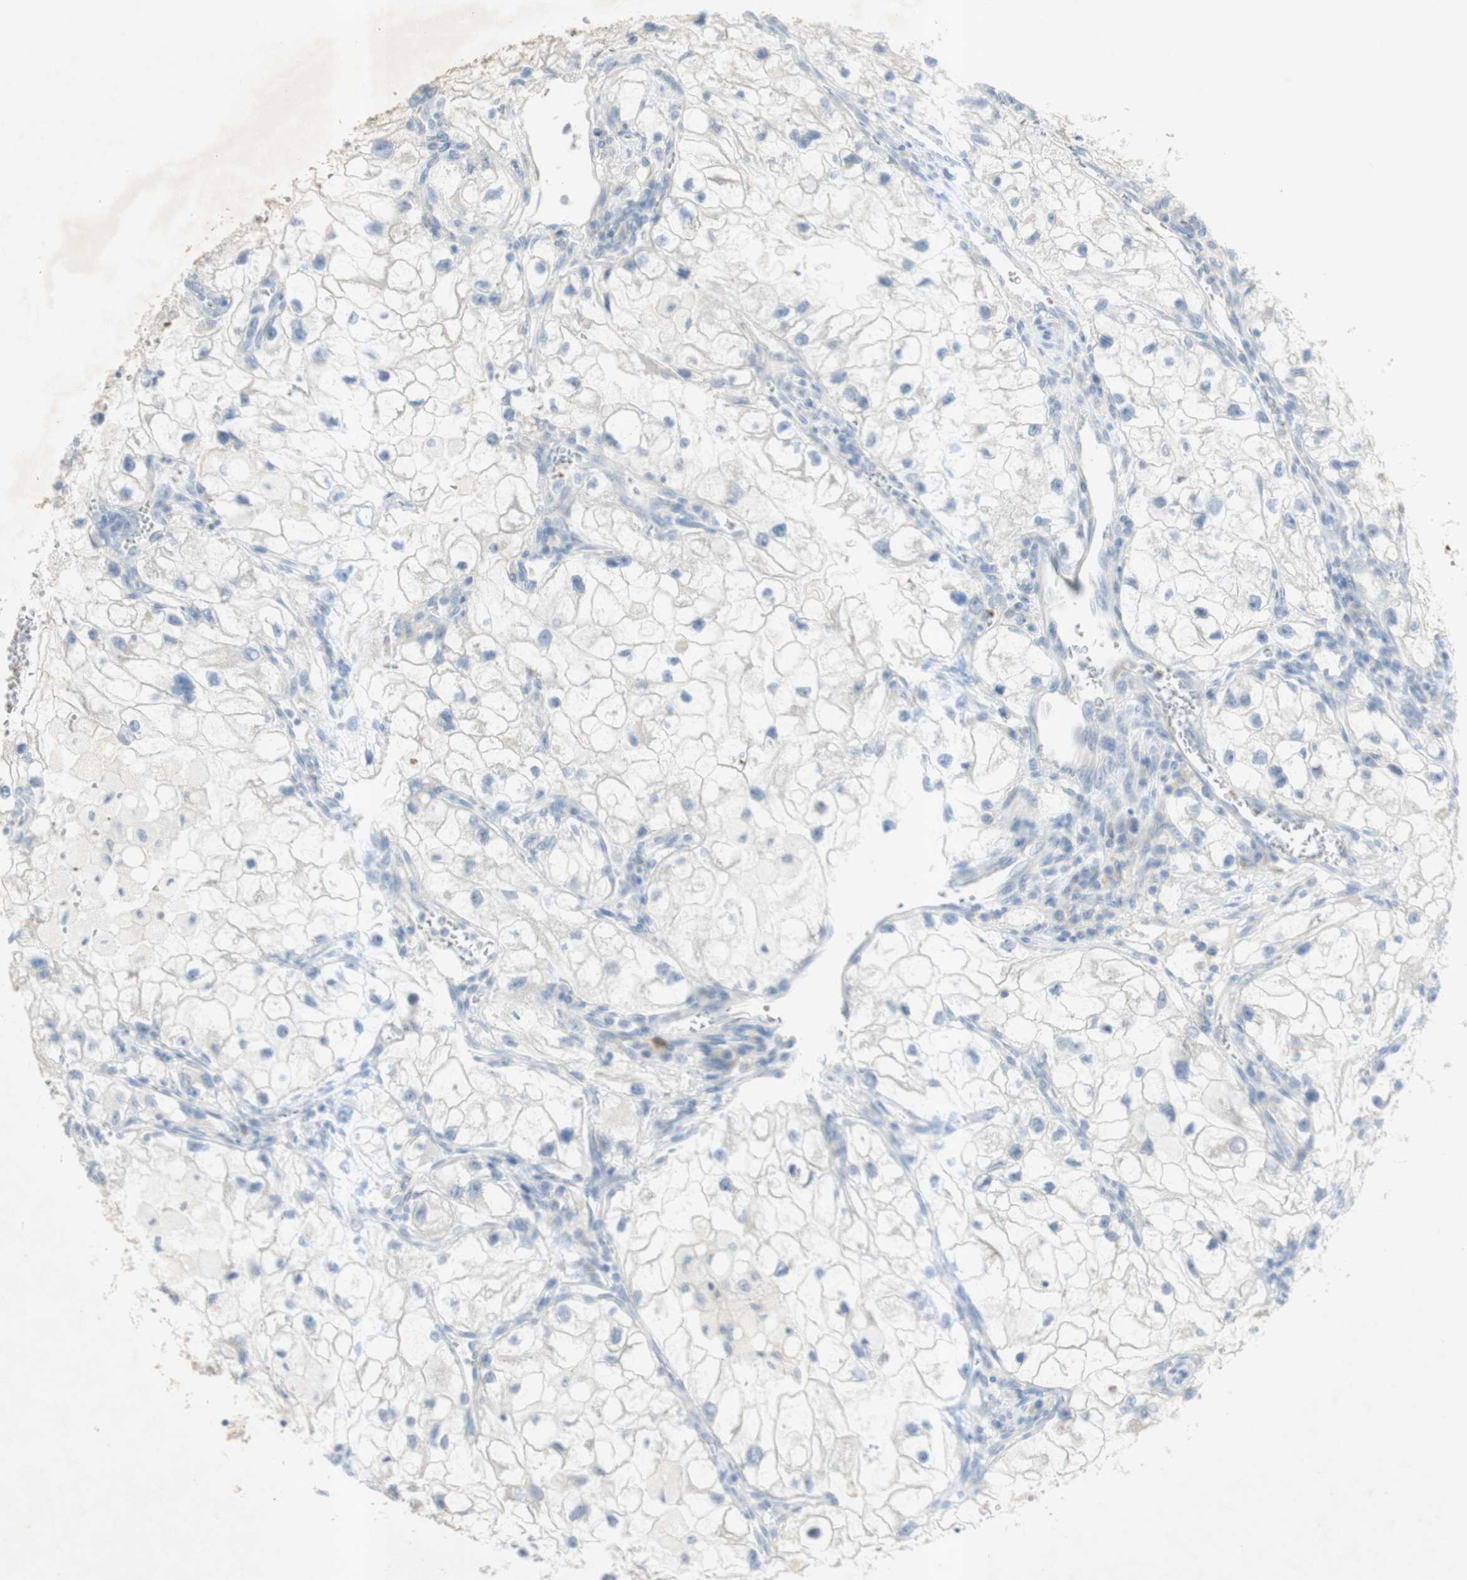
{"staining": {"intensity": "negative", "quantity": "none", "location": "none"}, "tissue": "renal cancer", "cell_type": "Tumor cells", "image_type": "cancer", "snomed": [{"axis": "morphology", "description": "Adenocarcinoma, NOS"}, {"axis": "topography", "description": "Kidney"}], "caption": "This is a histopathology image of immunohistochemistry staining of renal cancer, which shows no positivity in tumor cells. (Immunohistochemistry (ihc), brightfield microscopy, high magnification).", "gene": "EPO", "patient": {"sex": "female", "age": 70}}